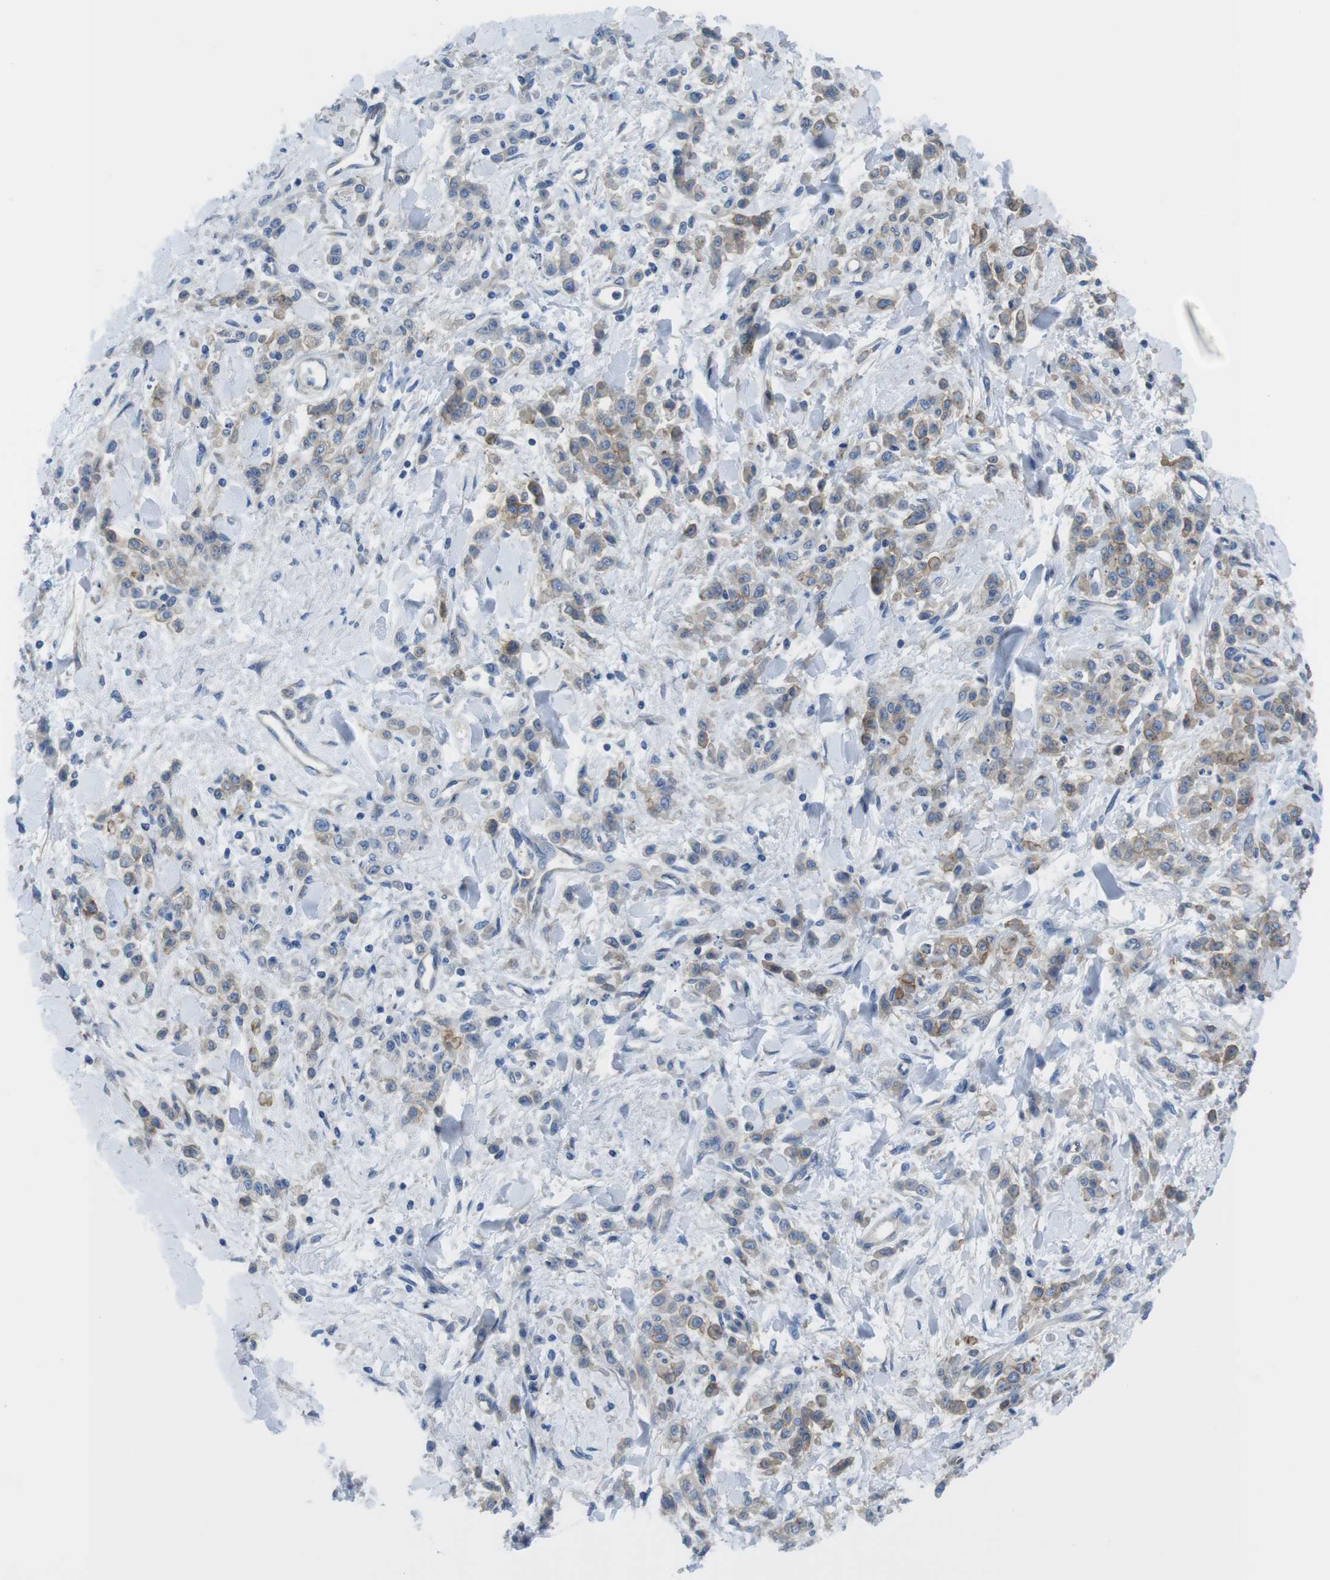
{"staining": {"intensity": "weak", "quantity": ">75%", "location": "cytoplasmic/membranous"}, "tissue": "stomach cancer", "cell_type": "Tumor cells", "image_type": "cancer", "snomed": [{"axis": "morphology", "description": "Normal tissue, NOS"}, {"axis": "morphology", "description": "Adenocarcinoma, NOS"}, {"axis": "topography", "description": "Stomach"}], "caption": "High-power microscopy captured an IHC micrograph of stomach cancer (adenocarcinoma), revealing weak cytoplasmic/membranous staining in approximately >75% of tumor cells. Ihc stains the protein in brown and the nuclei are stained blue.", "gene": "CDH8", "patient": {"sex": "male", "age": 82}}